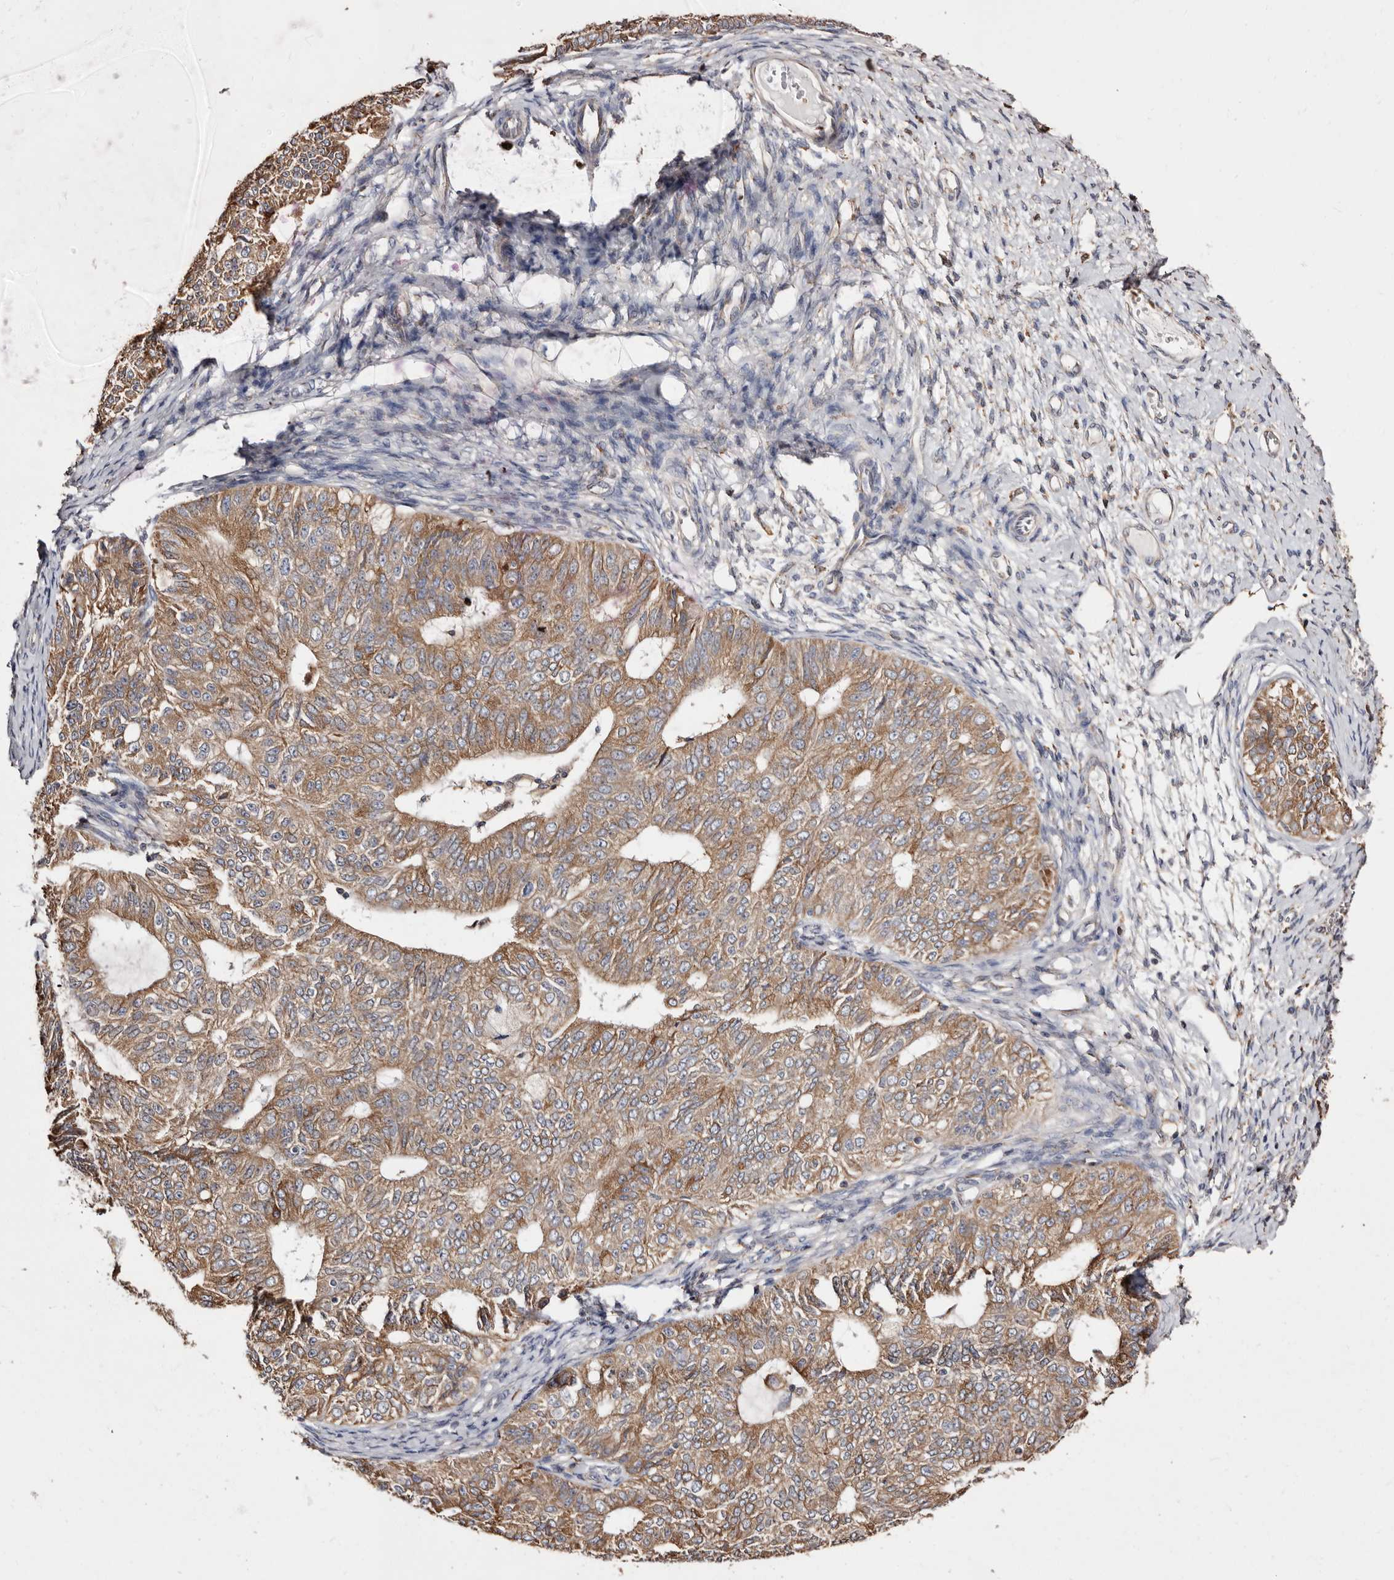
{"staining": {"intensity": "moderate", "quantity": ">75%", "location": "cytoplasmic/membranous"}, "tissue": "endometrial cancer", "cell_type": "Tumor cells", "image_type": "cancer", "snomed": [{"axis": "morphology", "description": "Adenocarcinoma, NOS"}, {"axis": "topography", "description": "Endometrium"}], "caption": "Human endometrial adenocarcinoma stained with a brown dye displays moderate cytoplasmic/membranous positive positivity in approximately >75% of tumor cells.", "gene": "ACBD6", "patient": {"sex": "female", "age": 32}}